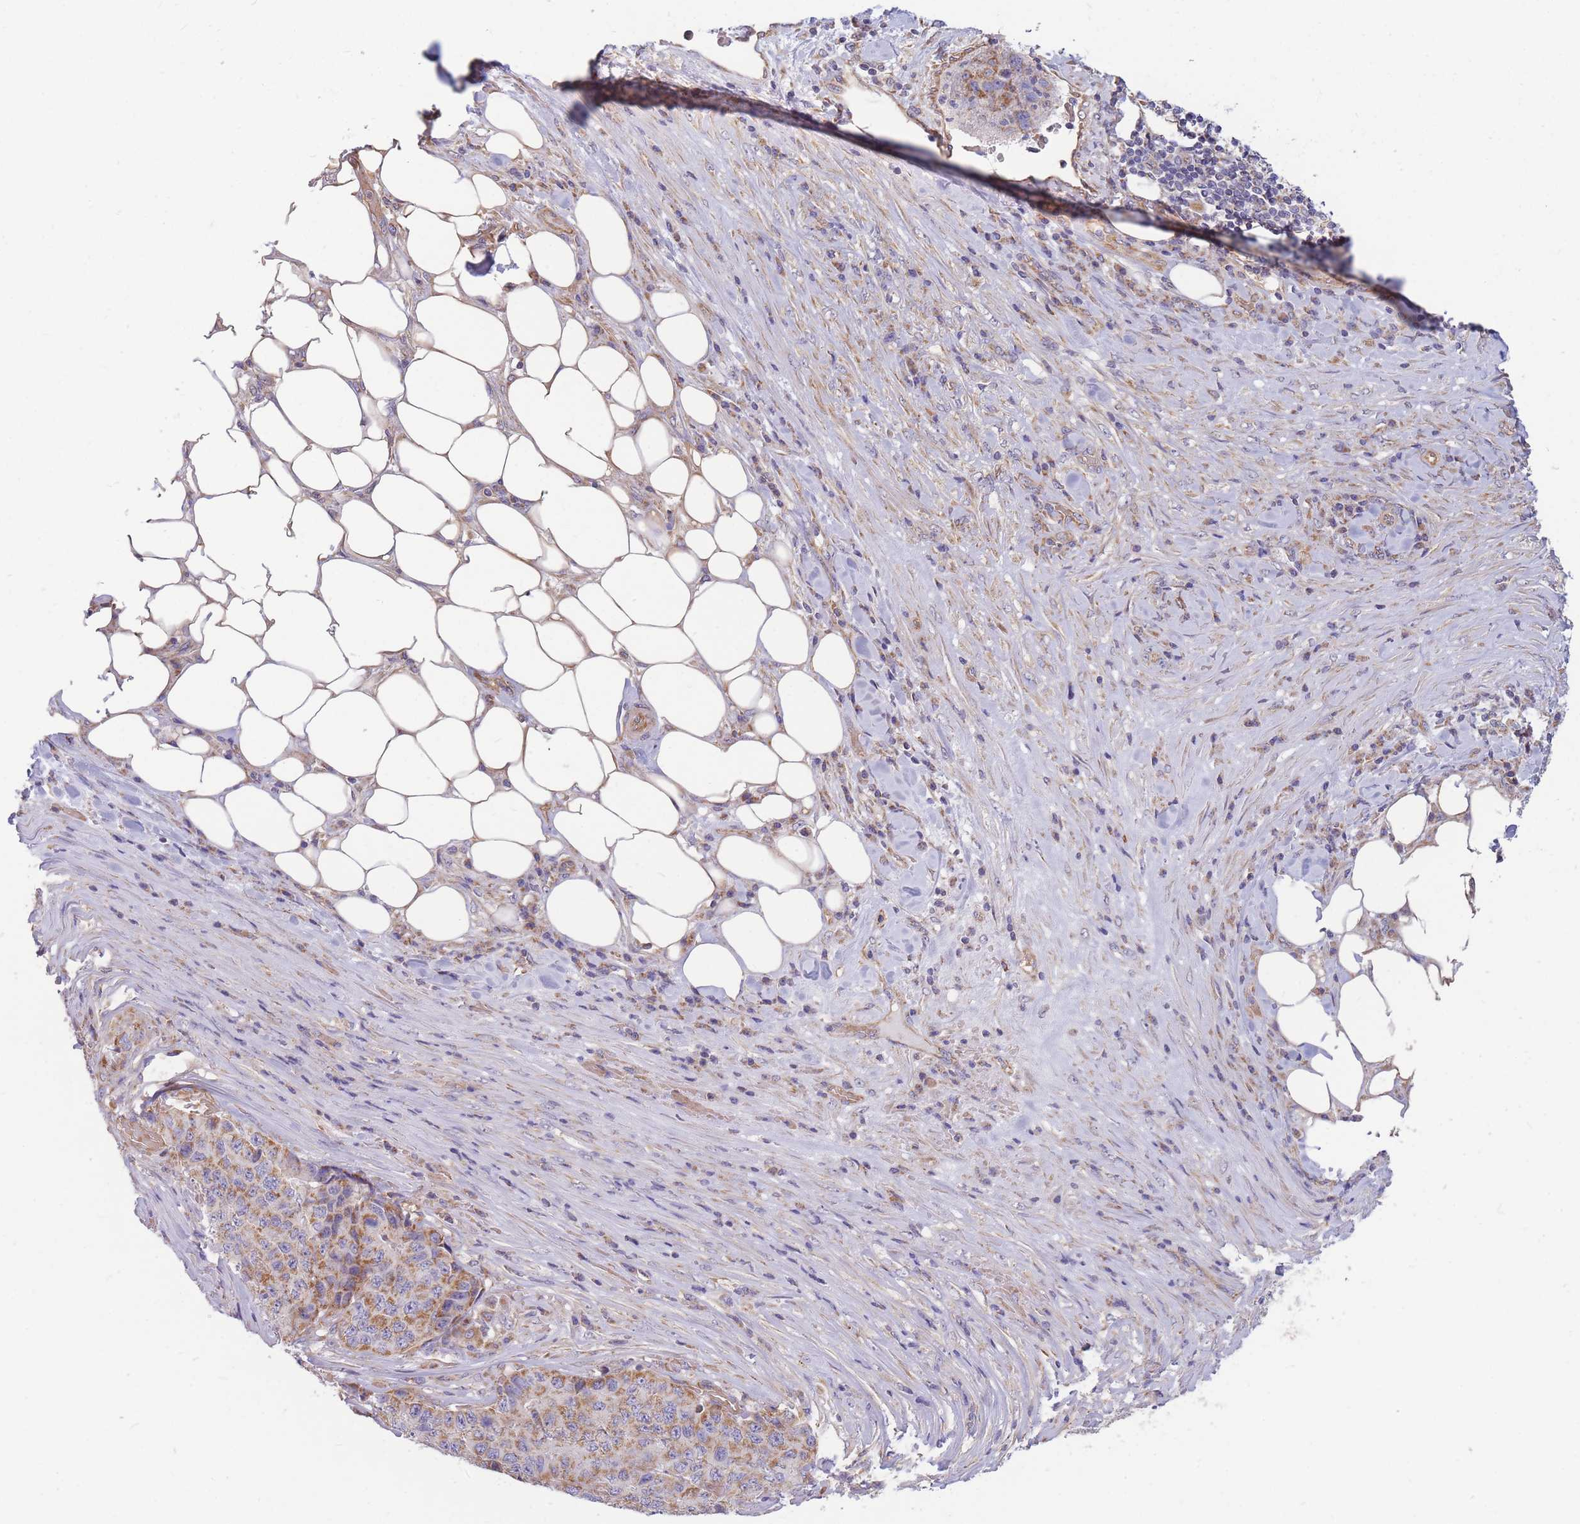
{"staining": {"intensity": "moderate", "quantity": ">75%", "location": "cytoplasmic/membranous"}, "tissue": "stomach cancer", "cell_type": "Tumor cells", "image_type": "cancer", "snomed": [{"axis": "morphology", "description": "Adenocarcinoma, NOS"}, {"axis": "topography", "description": "Stomach"}], "caption": "Protein staining demonstrates moderate cytoplasmic/membranous positivity in about >75% of tumor cells in stomach cancer (adenocarcinoma).", "gene": "MRPS9", "patient": {"sex": "male", "age": 71}}